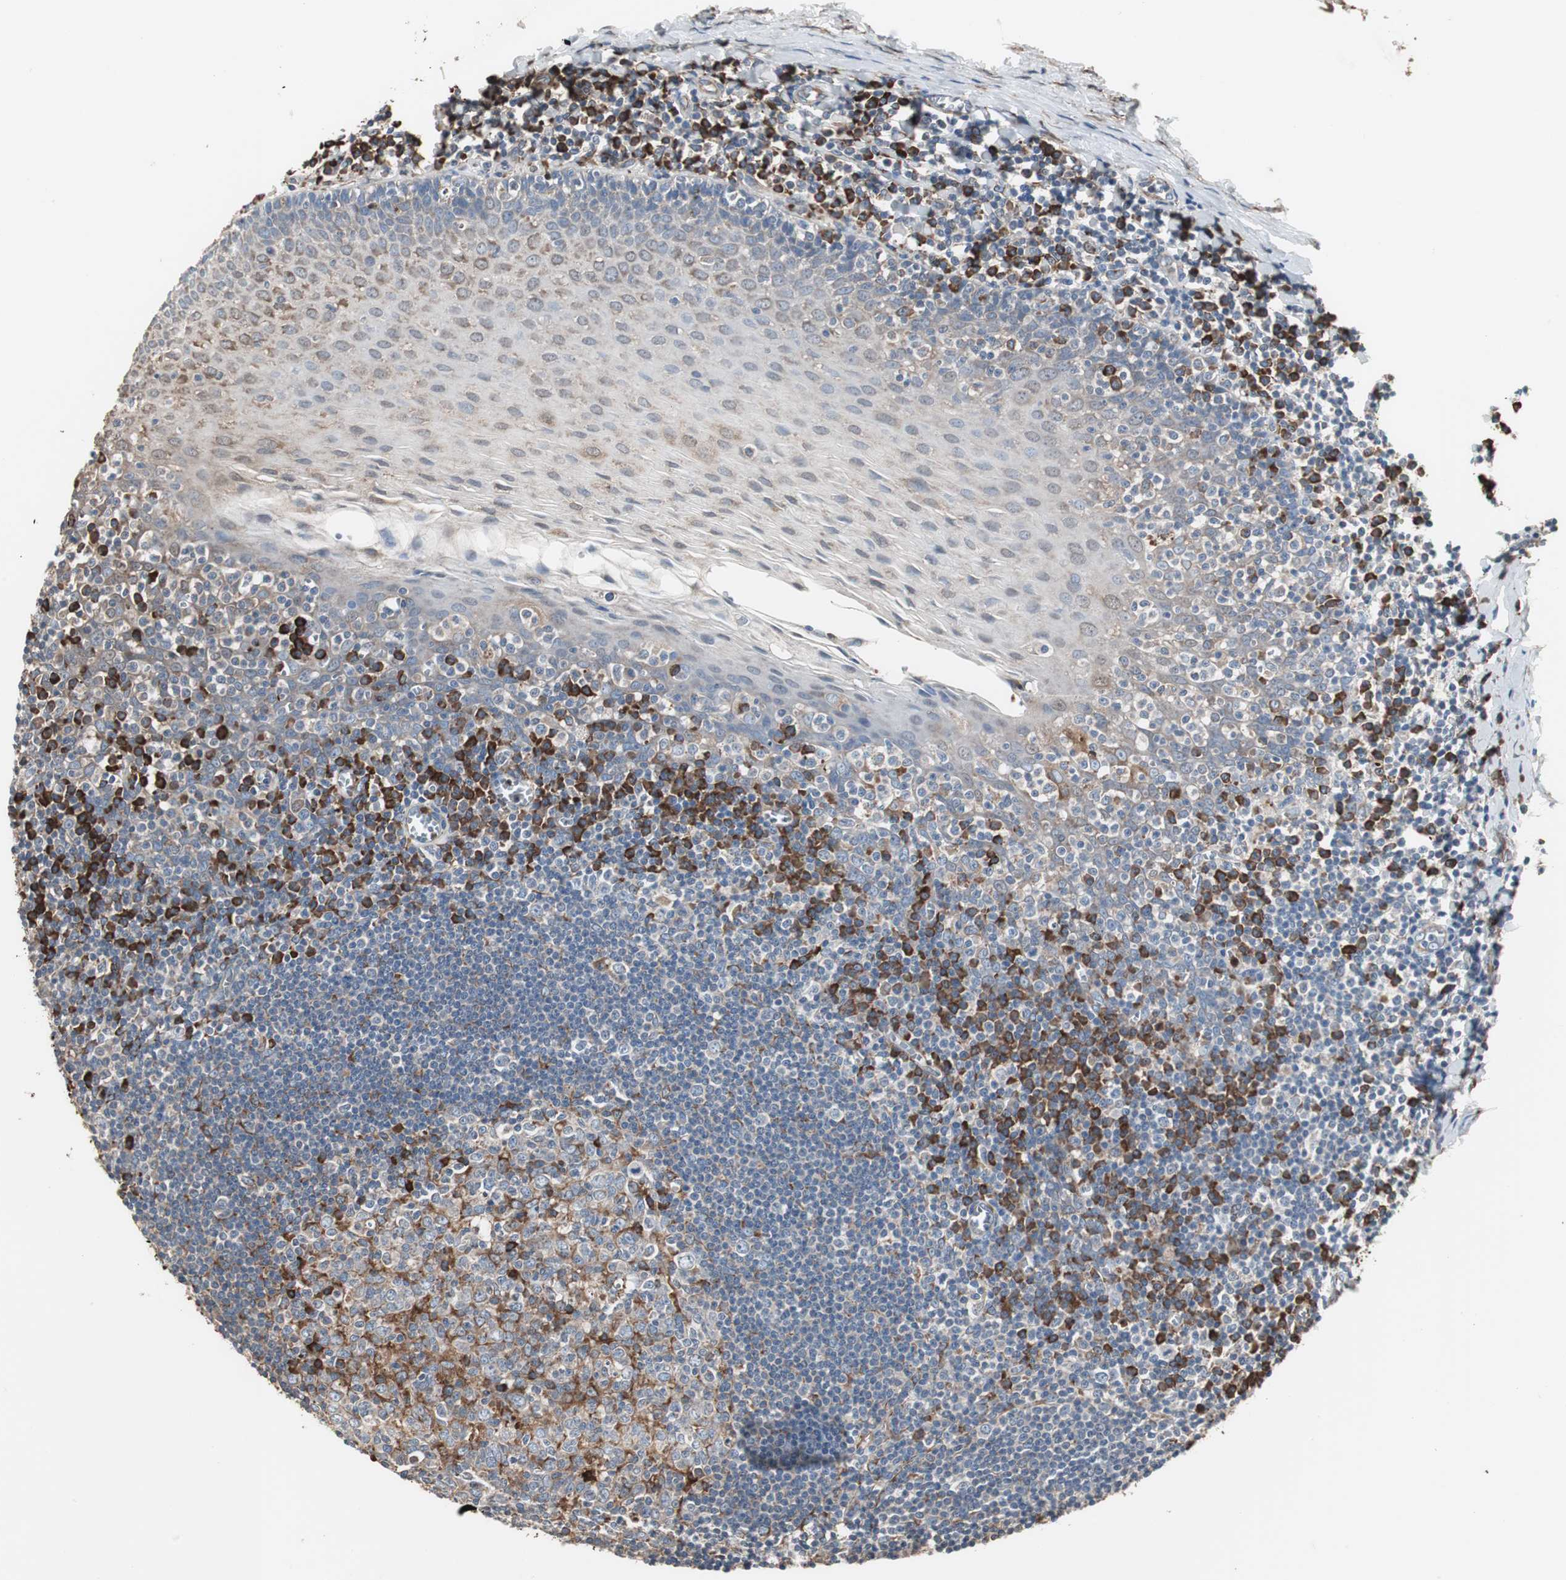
{"staining": {"intensity": "moderate", "quantity": "25%-75%", "location": "cytoplasmic/membranous"}, "tissue": "oral mucosa", "cell_type": "Squamous epithelial cells", "image_type": "normal", "snomed": [{"axis": "morphology", "description": "Normal tissue, NOS"}, {"axis": "topography", "description": "Oral tissue"}], "caption": "Protein analysis of benign oral mucosa demonstrates moderate cytoplasmic/membranous staining in about 25%-75% of squamous epithelial cells.", "gene": "CALU", "patient": {"sex": "male", "age": 20}}